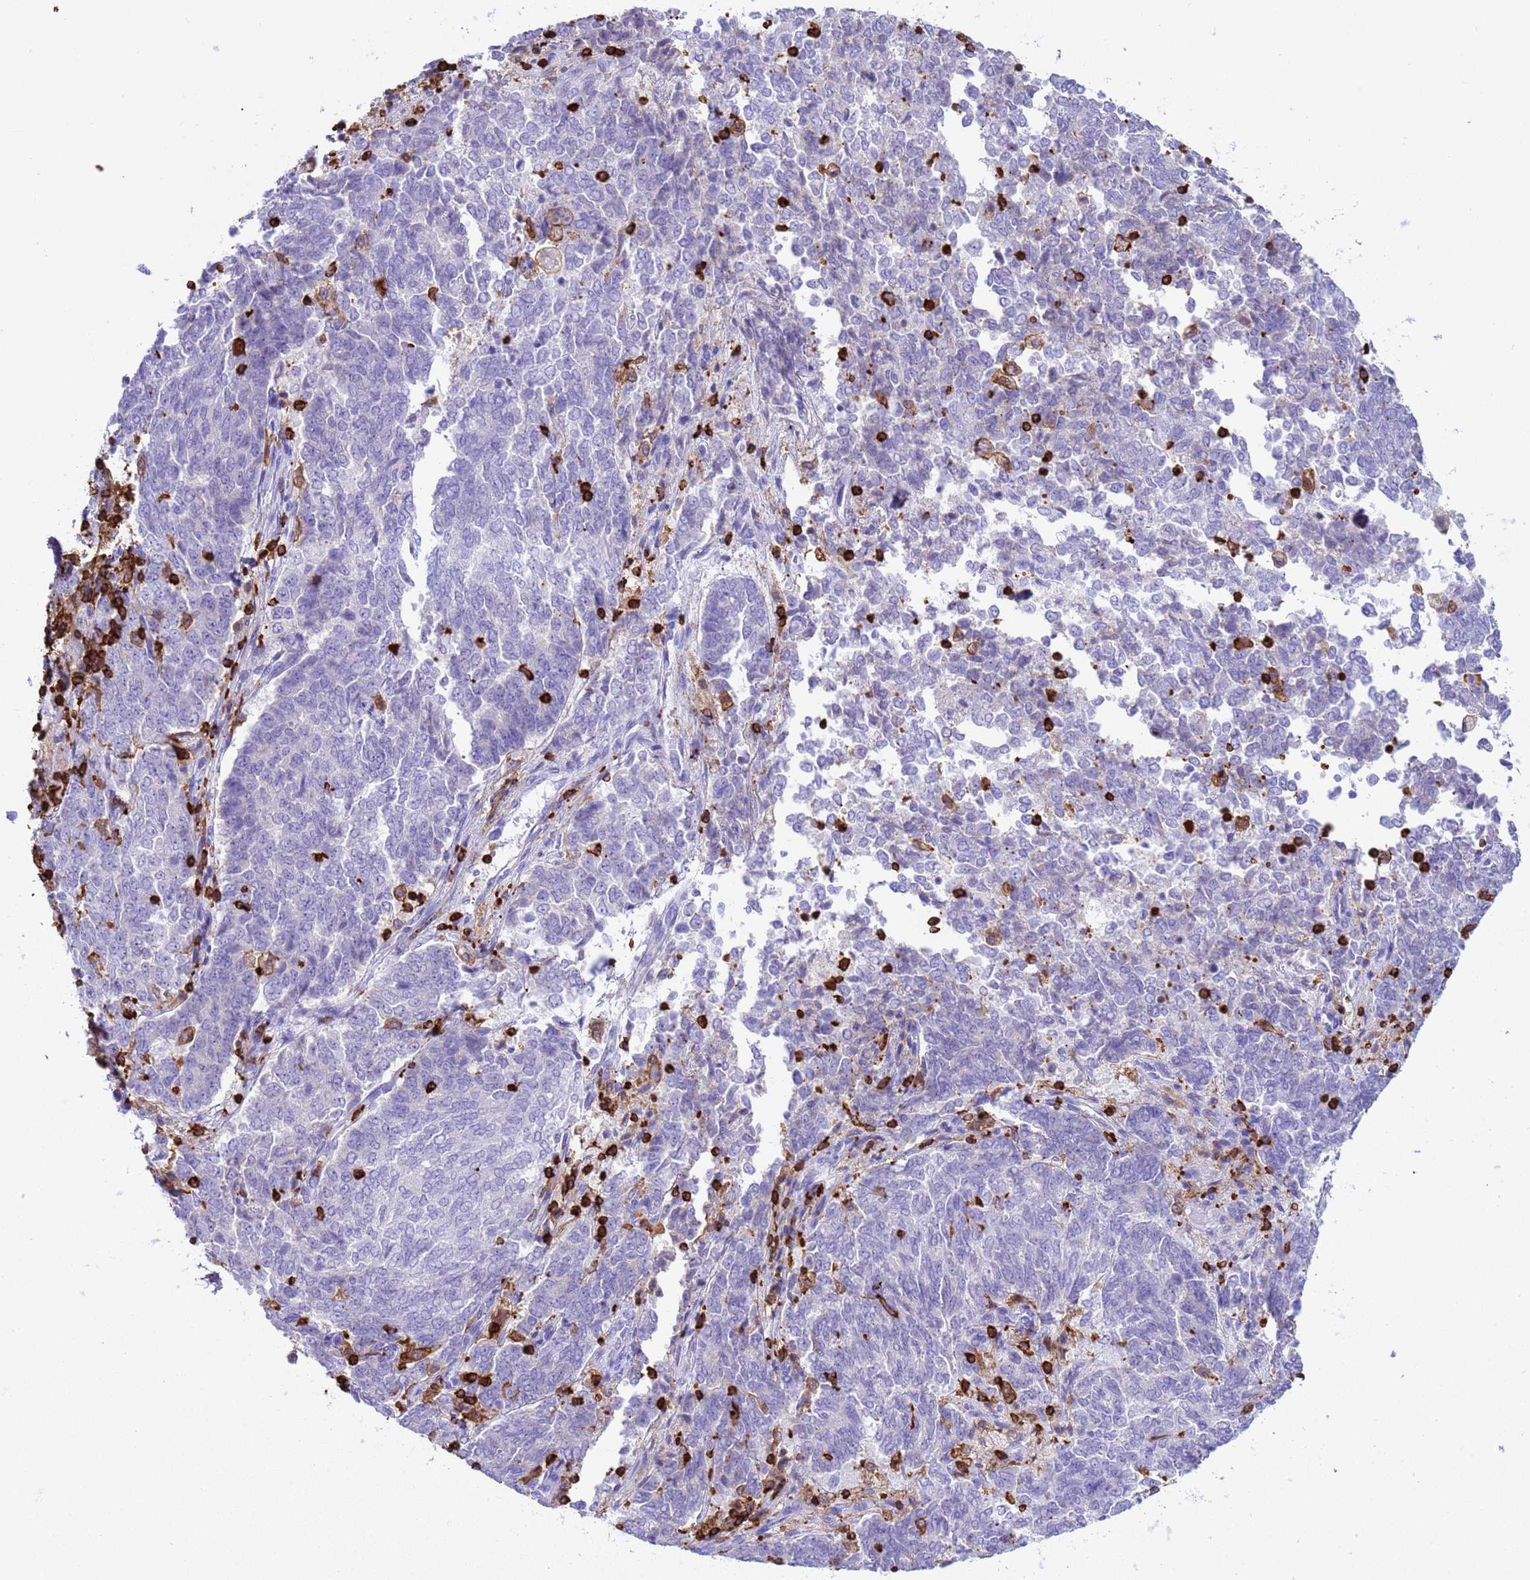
{"staining": {"intensity": "negative", "quantity": "none", "location": "none"}, "tissue": "endometrial cancer", "cell_type": "Tumor cells", "image_type": "cancer", "snomed": [{"axis": "morphology", "description": "Adenocarcinoma, NOS"}, {"axis": "topography", "description": "Endometrium"}], "caption": "A high-resolution micrograph shows immunohistochemistry (IHC) staining of endometrial adenocarcinoma, which displays no significant positivity in tumor cells.", "gene": "IRF5", "patient": {"sex": "female", "age": 80}}